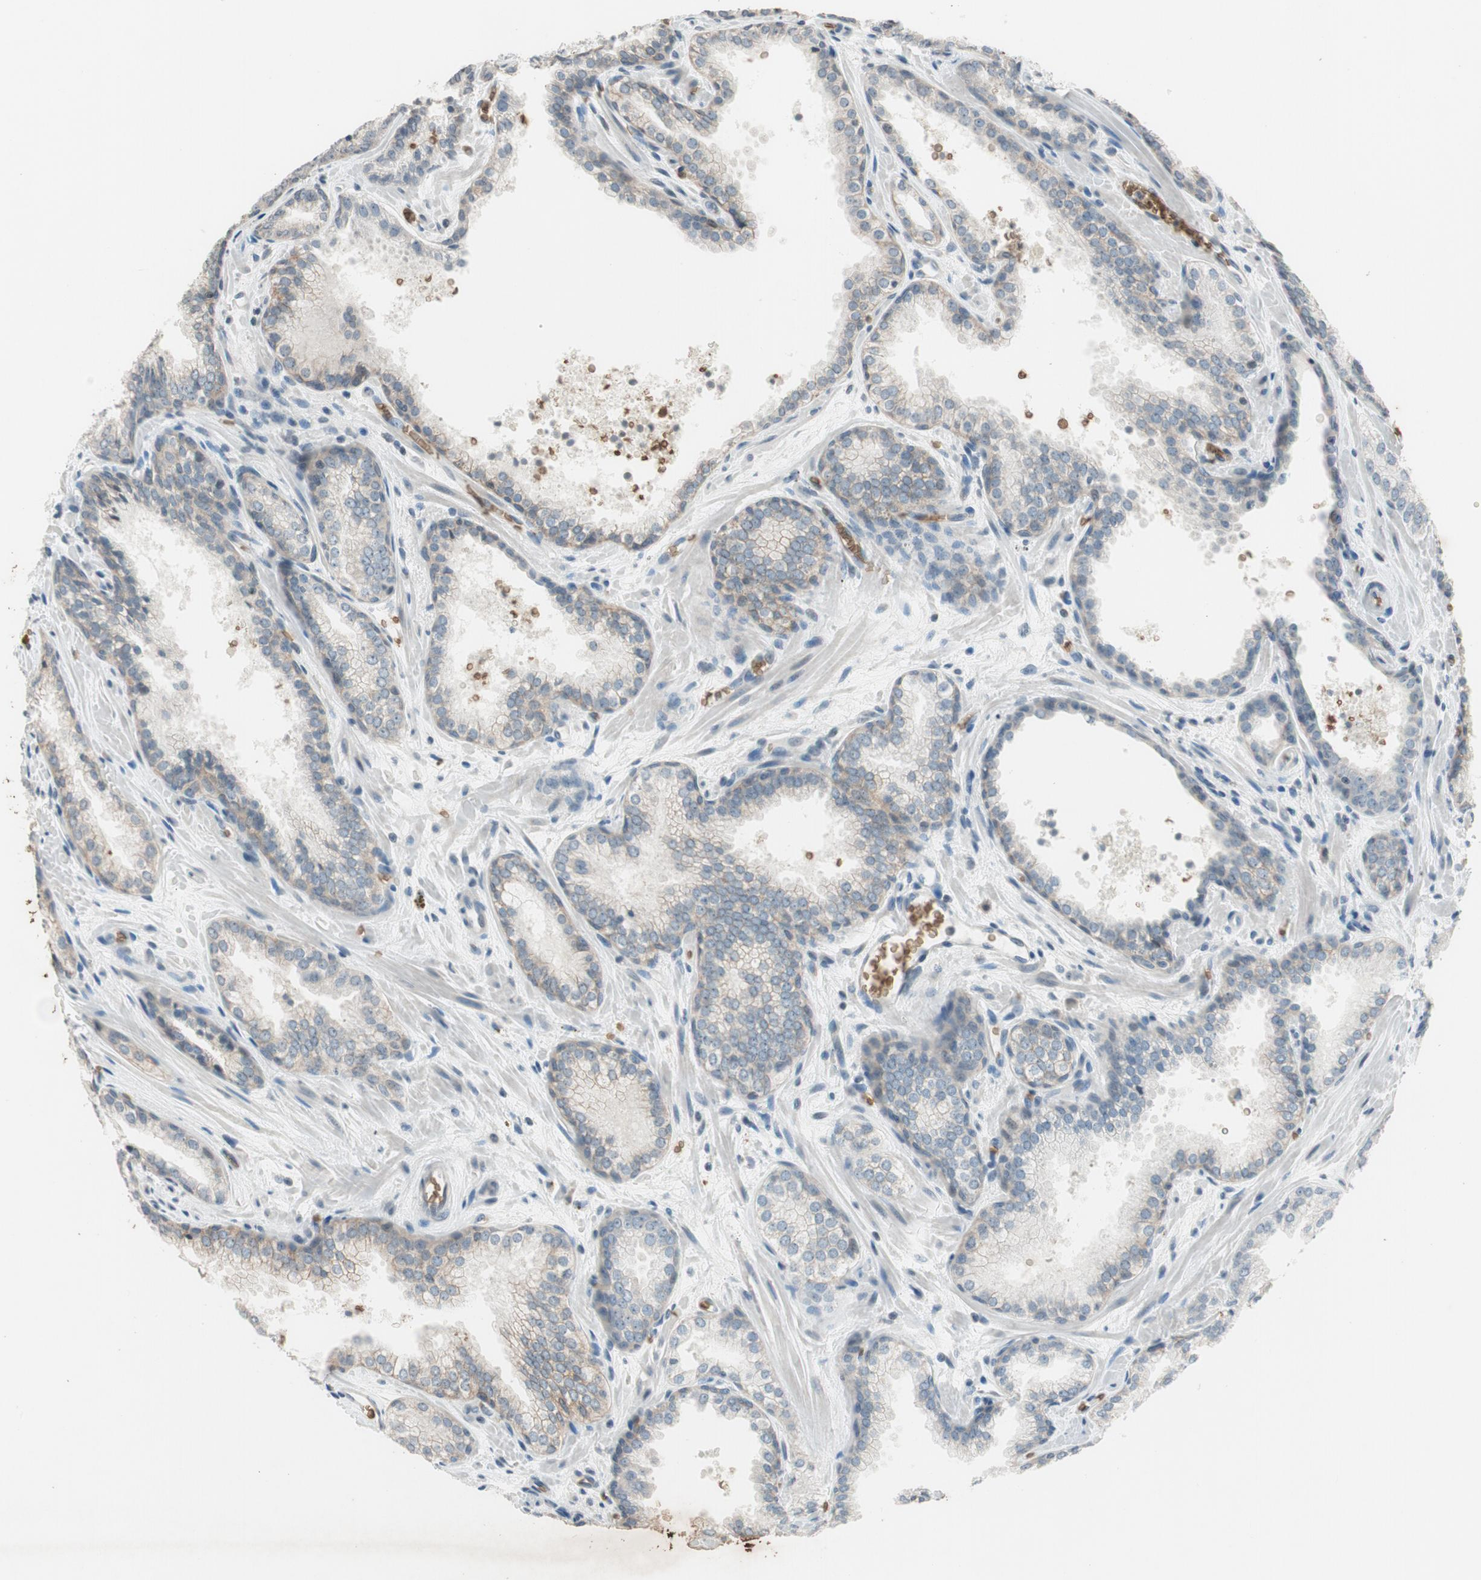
{"staining": {"intensity": "weak", "quantity": "25%-75%", "location": "cytoplasmic/membranous"}, "tissue": "prostate cancer", "cell_type": "Tumor cells", "image_type": "cancer", "snomed": [{"axis": "morphology", "description": "Adenocarcinoma, Low grade"}, {"axis": "topography", "description": "Prostate"}], "caption": "Tumor cells reveal low levels of weak cytoplasmic/membranous positivity in about 25%-75% of cells in adenocarcinoma (low-grade) (prostate).", "gene": "GYPC", "patient": {"sex": "male", "age": 60}}